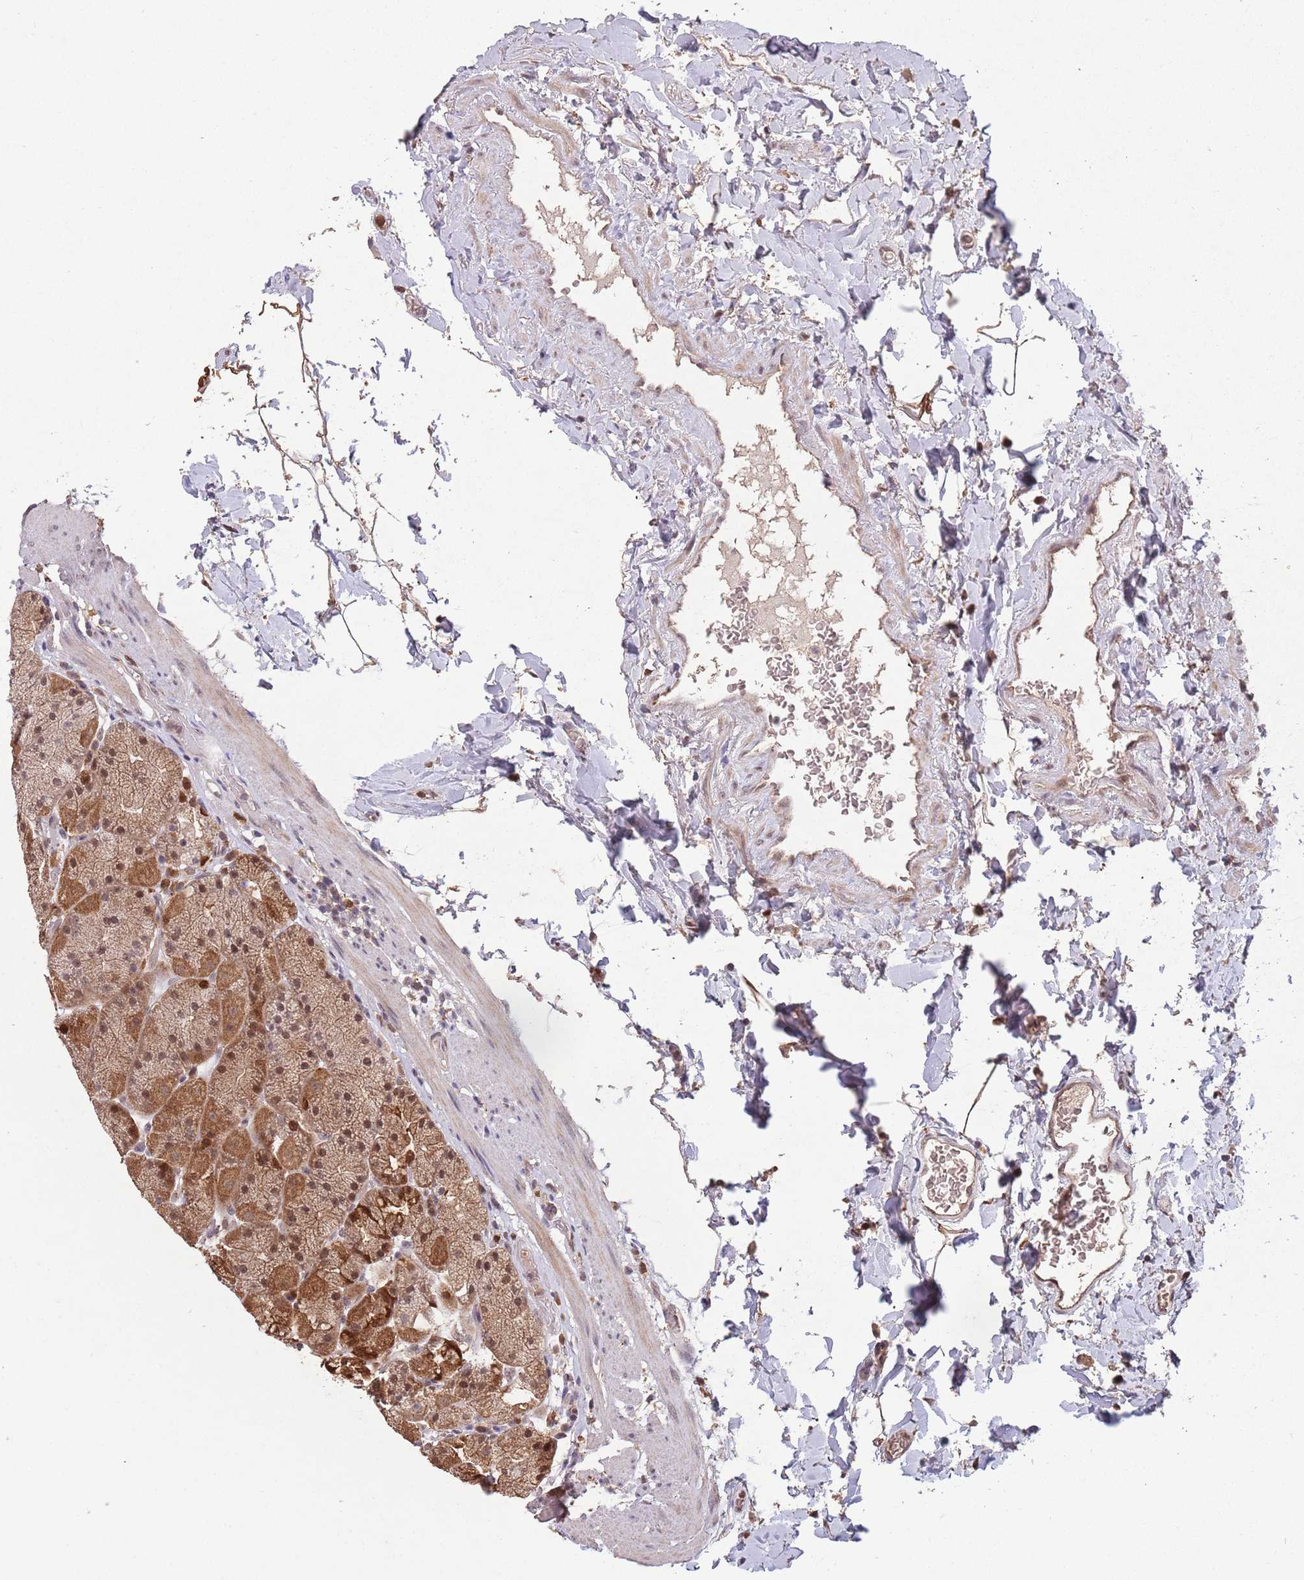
{"staining": {"intensity": "strong", "quantity": ">75%", "location": "cytoplasmic/membranous,nuclear"}, "tissue": "stomach", "cell_type": "Glandular cells", "image_type": "normal", "snomed": [{"axis": "morphology", "description": "Normal tissue, NOS"}, {"axis": "topography", "description": "Stomach, upper"}, {"axis": "topography", "description": "Stomach, lower"}], "caption": "Glandular cells show strong cytoplasmic/membranous,nuclear positivity in about >75% of cells in normal stomach.", "gene": "ZNF639", "patient": {"sex": "male", "age": 67}}